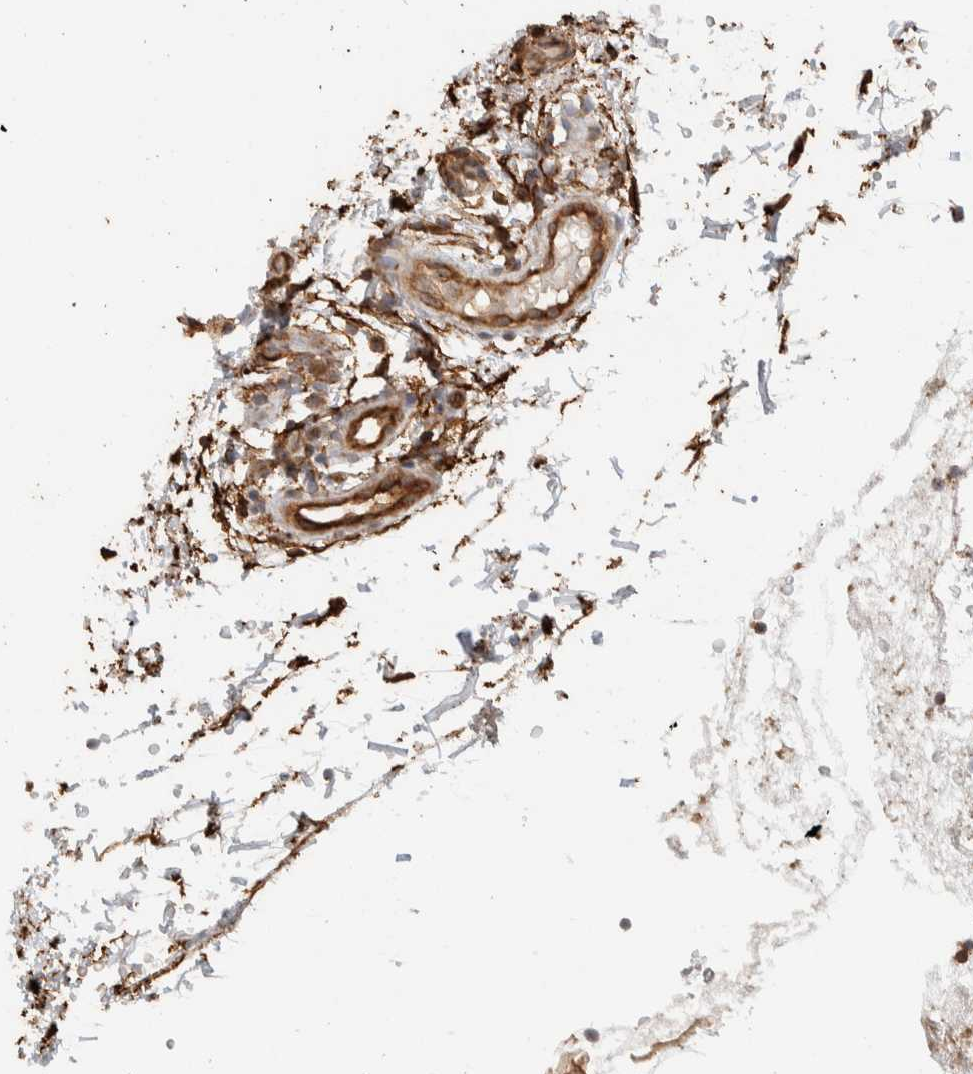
{"staining": {"intensity": "moderate", "quantity": ">75%", "location": "cytoplasmic/membranous"}, "tissue": "tonsil", "cell_type": "Germinal center cells", "image_type": "normal", "snomed": [{"axis": "morphology", "description": "Normal tissue, NOS"}, {"axis": "topography", "description": "Tonsil"}], "caption": "Immunohistochemical staining of benign tonsil exhibits >75% levels of moderate cytoplasmic/membranous protein expression in approximately >75% of germinal center cells. Nuclei are stained in blue.", "gene": "KIF9", "patient": {"sex": "female", "age": 19}}